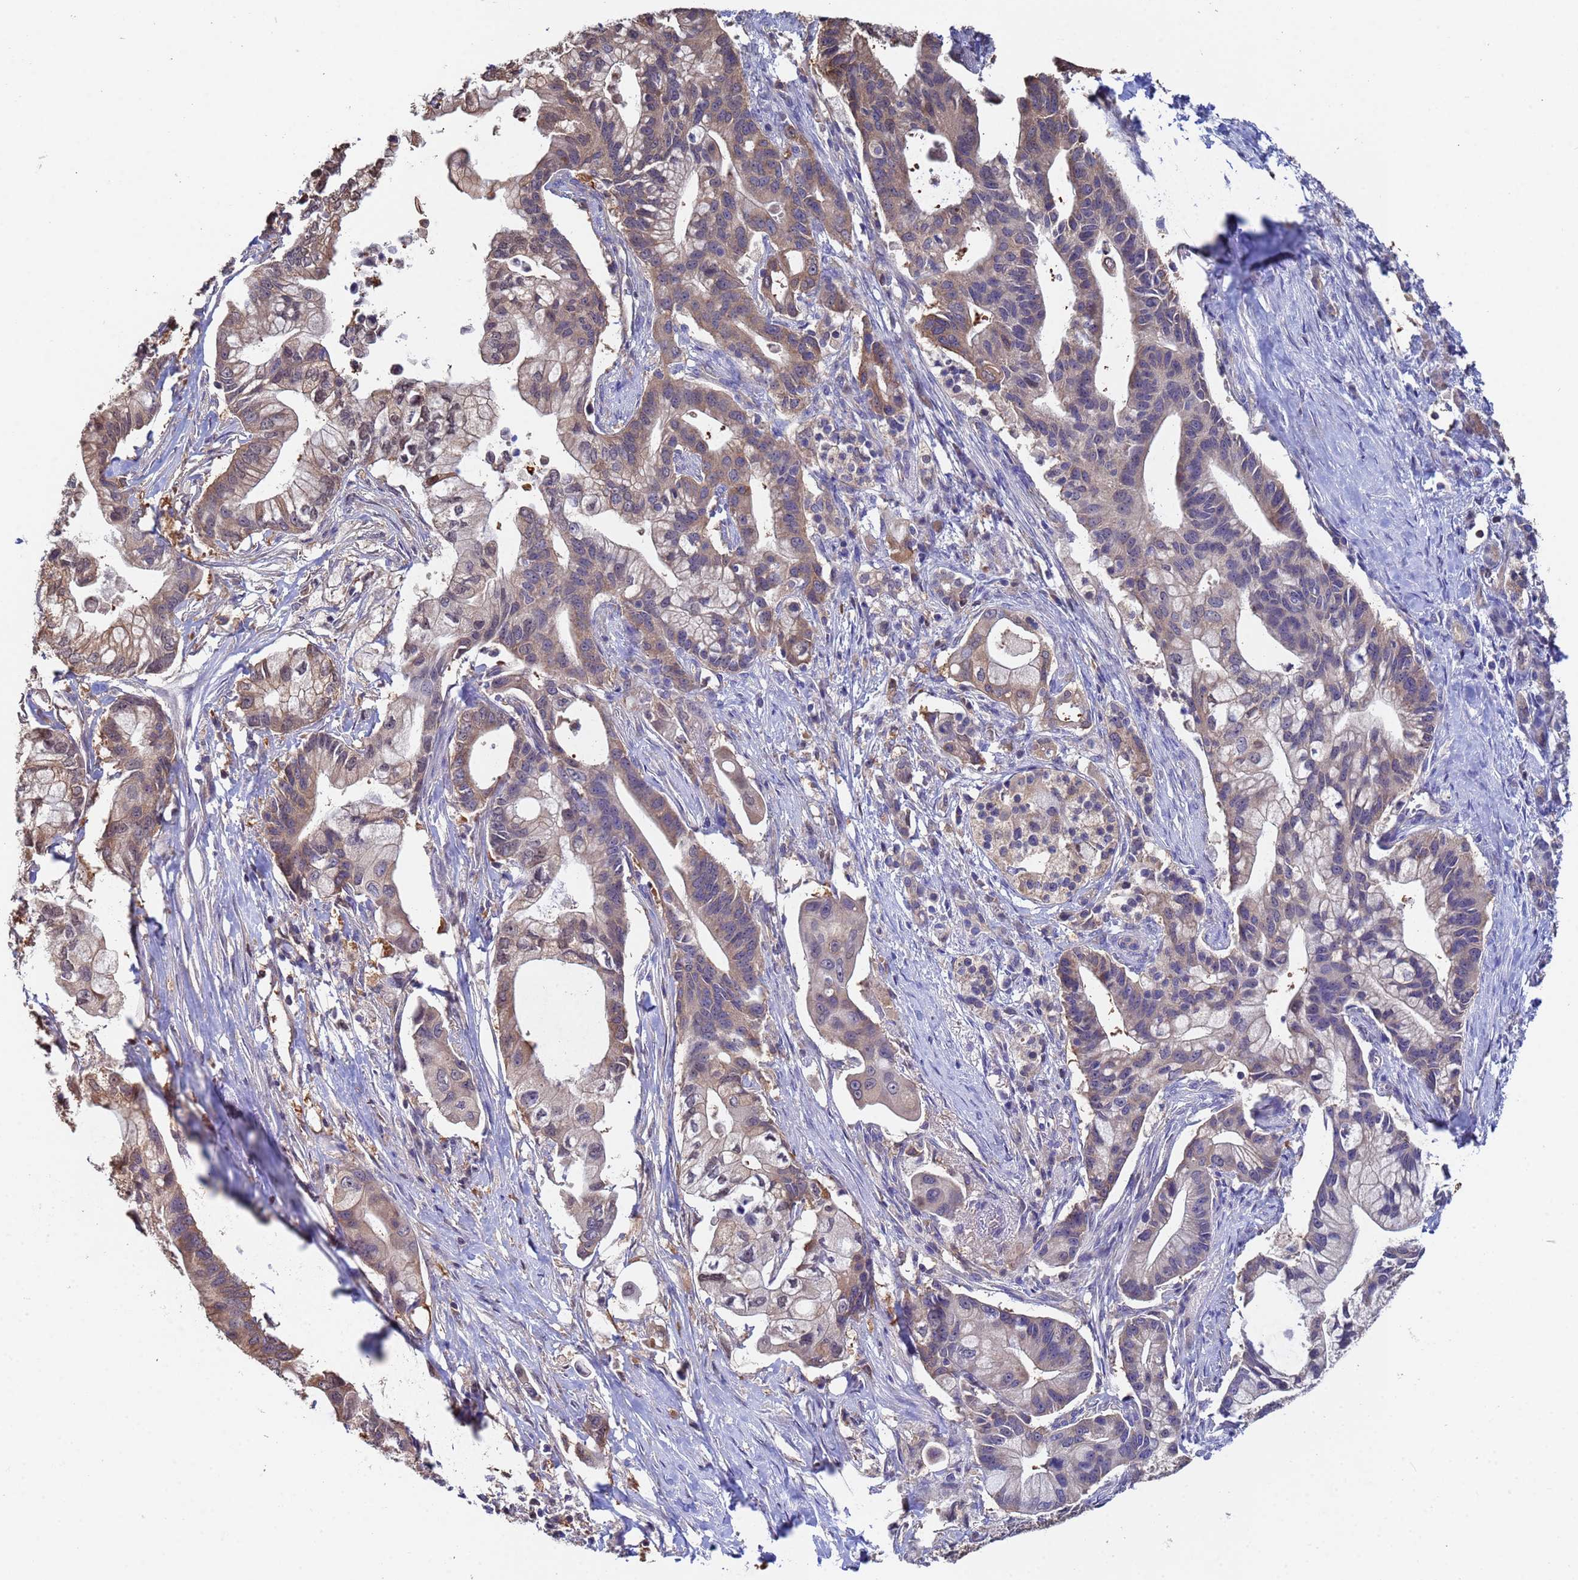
{"staining": {"intensity": "weak", "quantity": "25%-75%", "location": "cytoplasmic/membranous"}, "tissue": "pancreatic cancer", "cell_type": "Tumor cells", "image_type": "cancer", "snomed": [{"axis": "morphology", "description": "Adenocarcinoma, NOS"}, {"axis": "topography", "description": "Pancreas"}], "caption": "A brown stain highlights weak cytoplasmic/membranous positivity of a protein in human adenocarcinoma (pancreatic) tumor cells. (brown staining indicates protein expression, while blue staining denotes nuclei).", "gene": "FAM25A", "patient": {"sex": "male", "age": 68}}